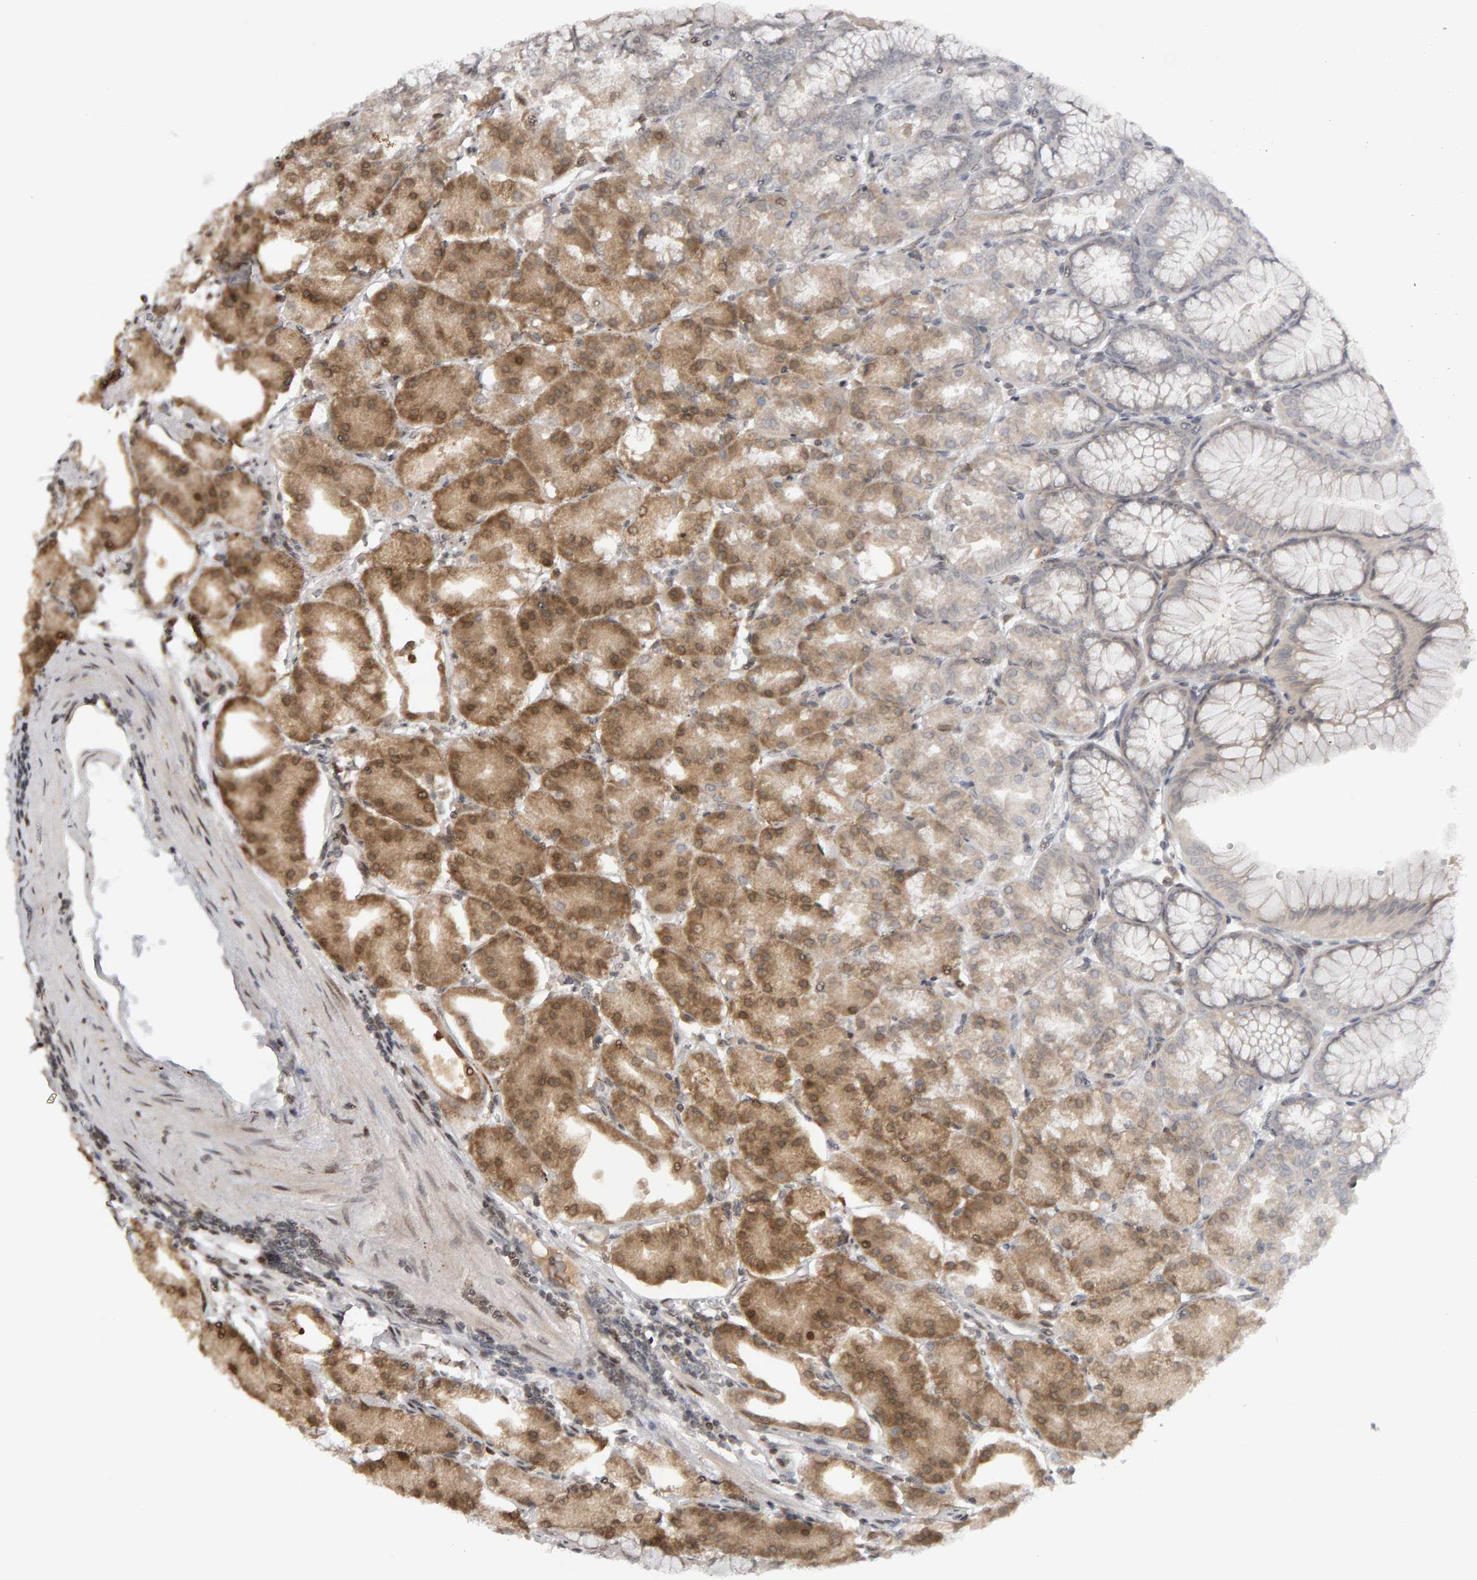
{"staining": {"intensity": "moderate", "quantity": "25%-75%", "location": "cytoplasmic/membranous,nuclear"}, "tissue": "stomach", "cell_type": "Glandular cells", "image_type": "normal", "snomed": [{"axis": "morphology", "description": "Normal tissue, NOS"}, {"axis": "topography", "description": "Stomach, lower"}], "caption": "Immunohistochemistry image of normal stomach: stomach stained using immunohistochemistry demonstrates medium levels of moderate protein expression localized specifically in the cytoplasmic/membranous,nuclear of glandular cells, appearing as a cytoplasmic/membranous,nuclear brown color.", "gene": "TRAM1", "patient": {"sex": "male", "age": 71}}